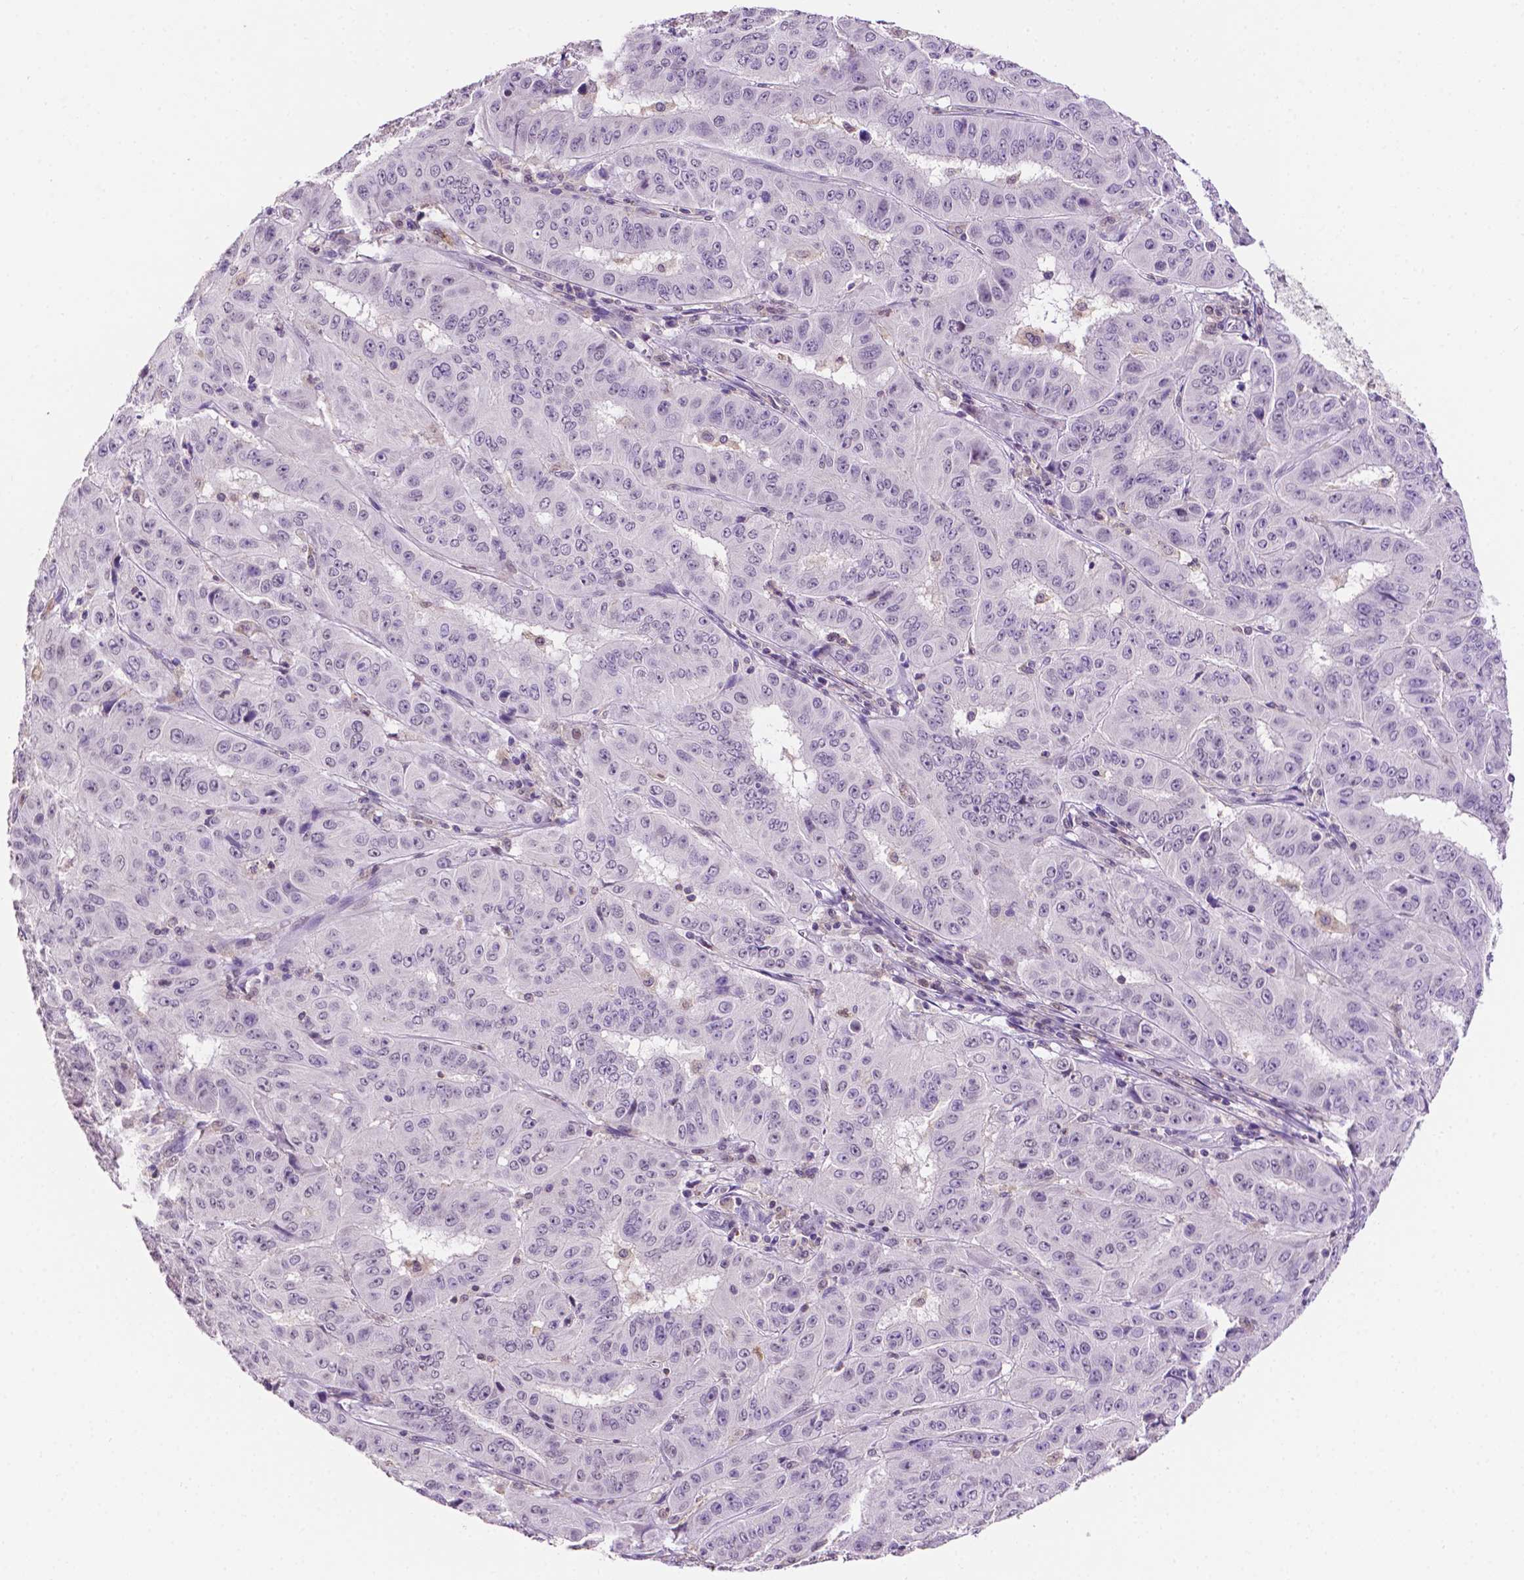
{"staining": {"intensity": "negative", "quantity": "none", "location": "none"}, "tissue": "pancreatic cancer", "cell_type": "Tumor cells", "image_type": "cancer", "snomed": [{"axis": "morphology", "description": "Adenocarcinoma, NOS"}, {"axis": "topography", "description": "Pancreas"}], "caption": "High power microscopy image of an IHC image of pancreatic cancer (adenocarcinoma), revealing no significant staining in tumor cells.", "gene": "PTPN6", "patient": {"sex": "male", "age": 63}}